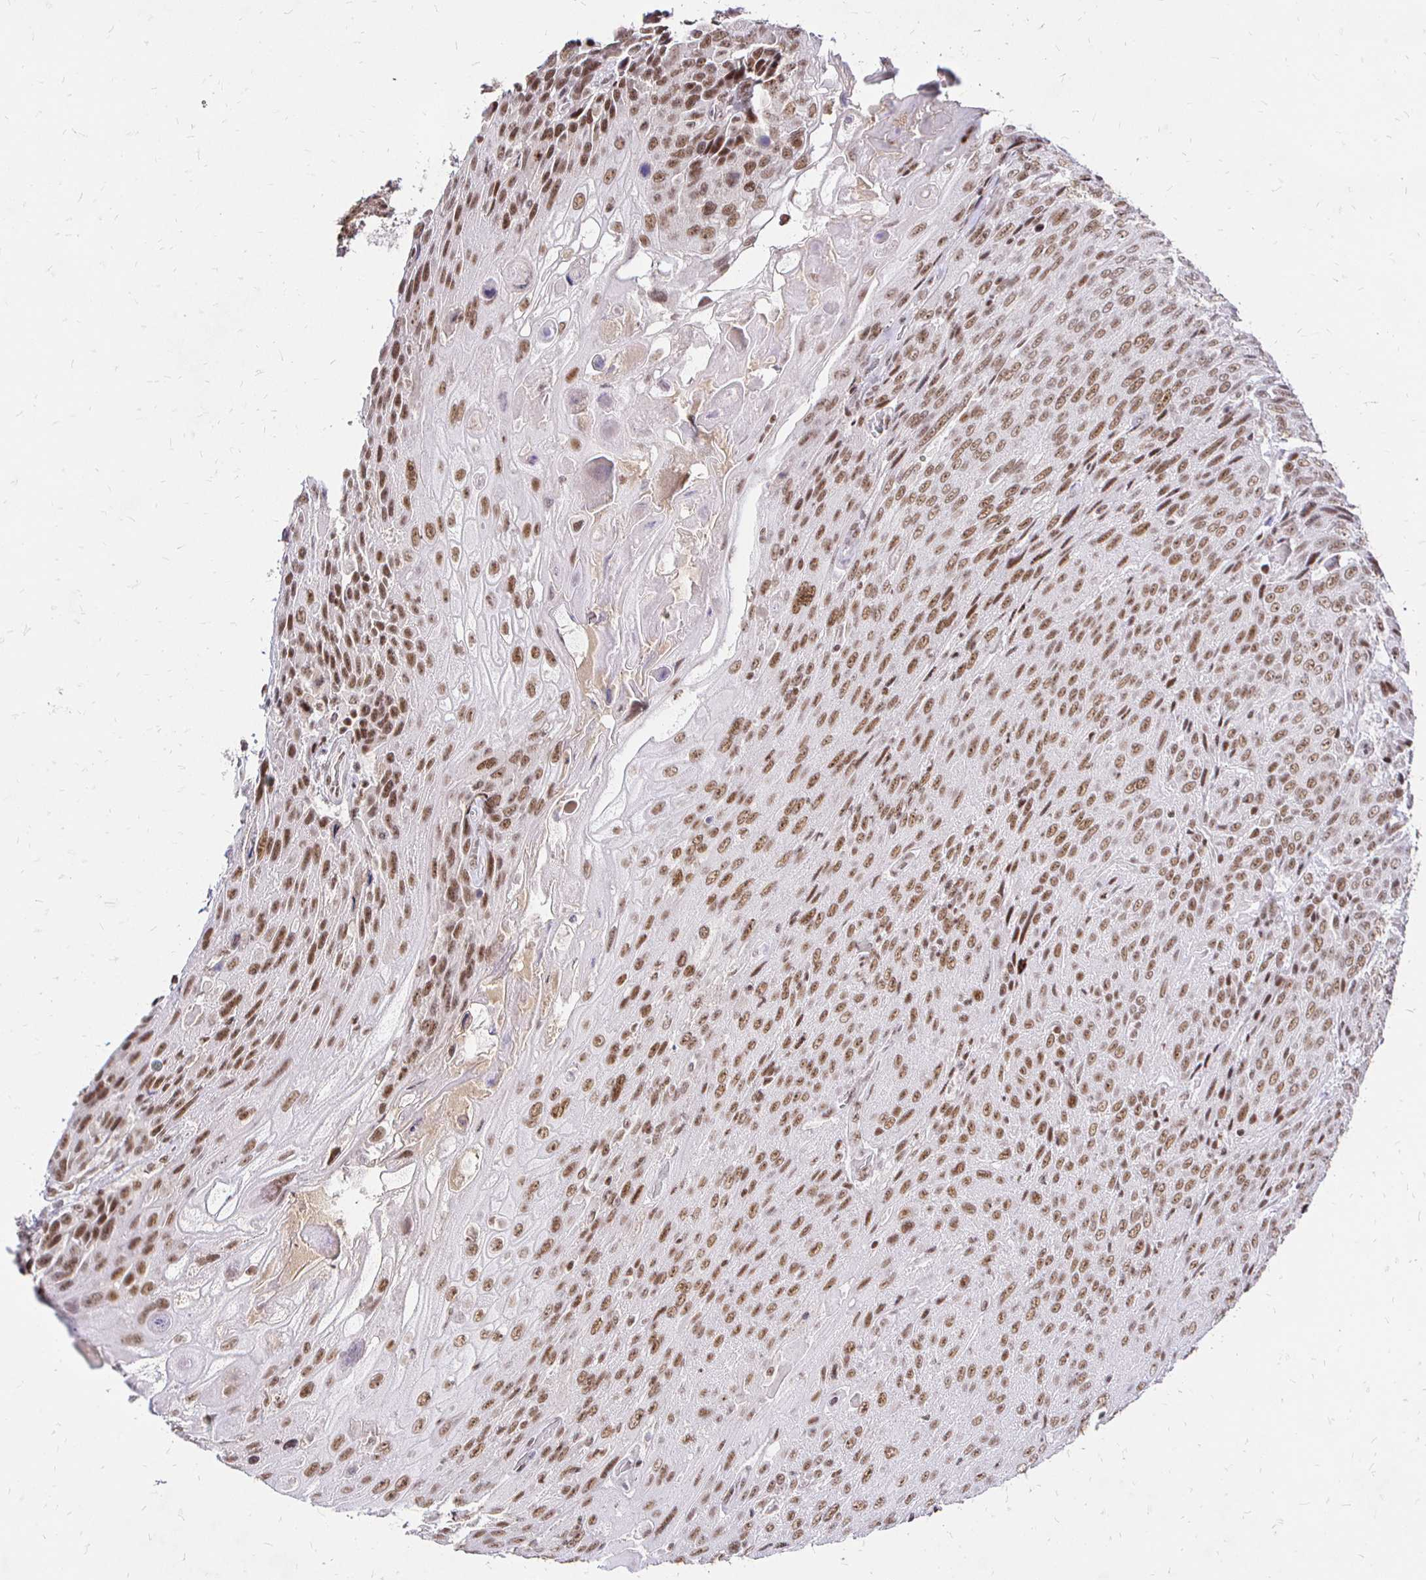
{"staining": {"intensity": "moderate", "quantity": ">75%", "location": "nuclear"}, "tissue": "urothelial cancer", "cell_type": "Tumor cells", "image_type": "cancer", "snomed": [{"axis": "morphology", "description": "Urothelial carcinoma, High grade"}, {"axis": "topography", "description": "Urinary bladder"}], "caption": "Brown immunohistochemical staining in human urothelial cancer demonstrates moderate nuclear expression in about >75% of tumor cells.", "gene": "SIN3A", "patient": {"sex": "female", "age": 70}}